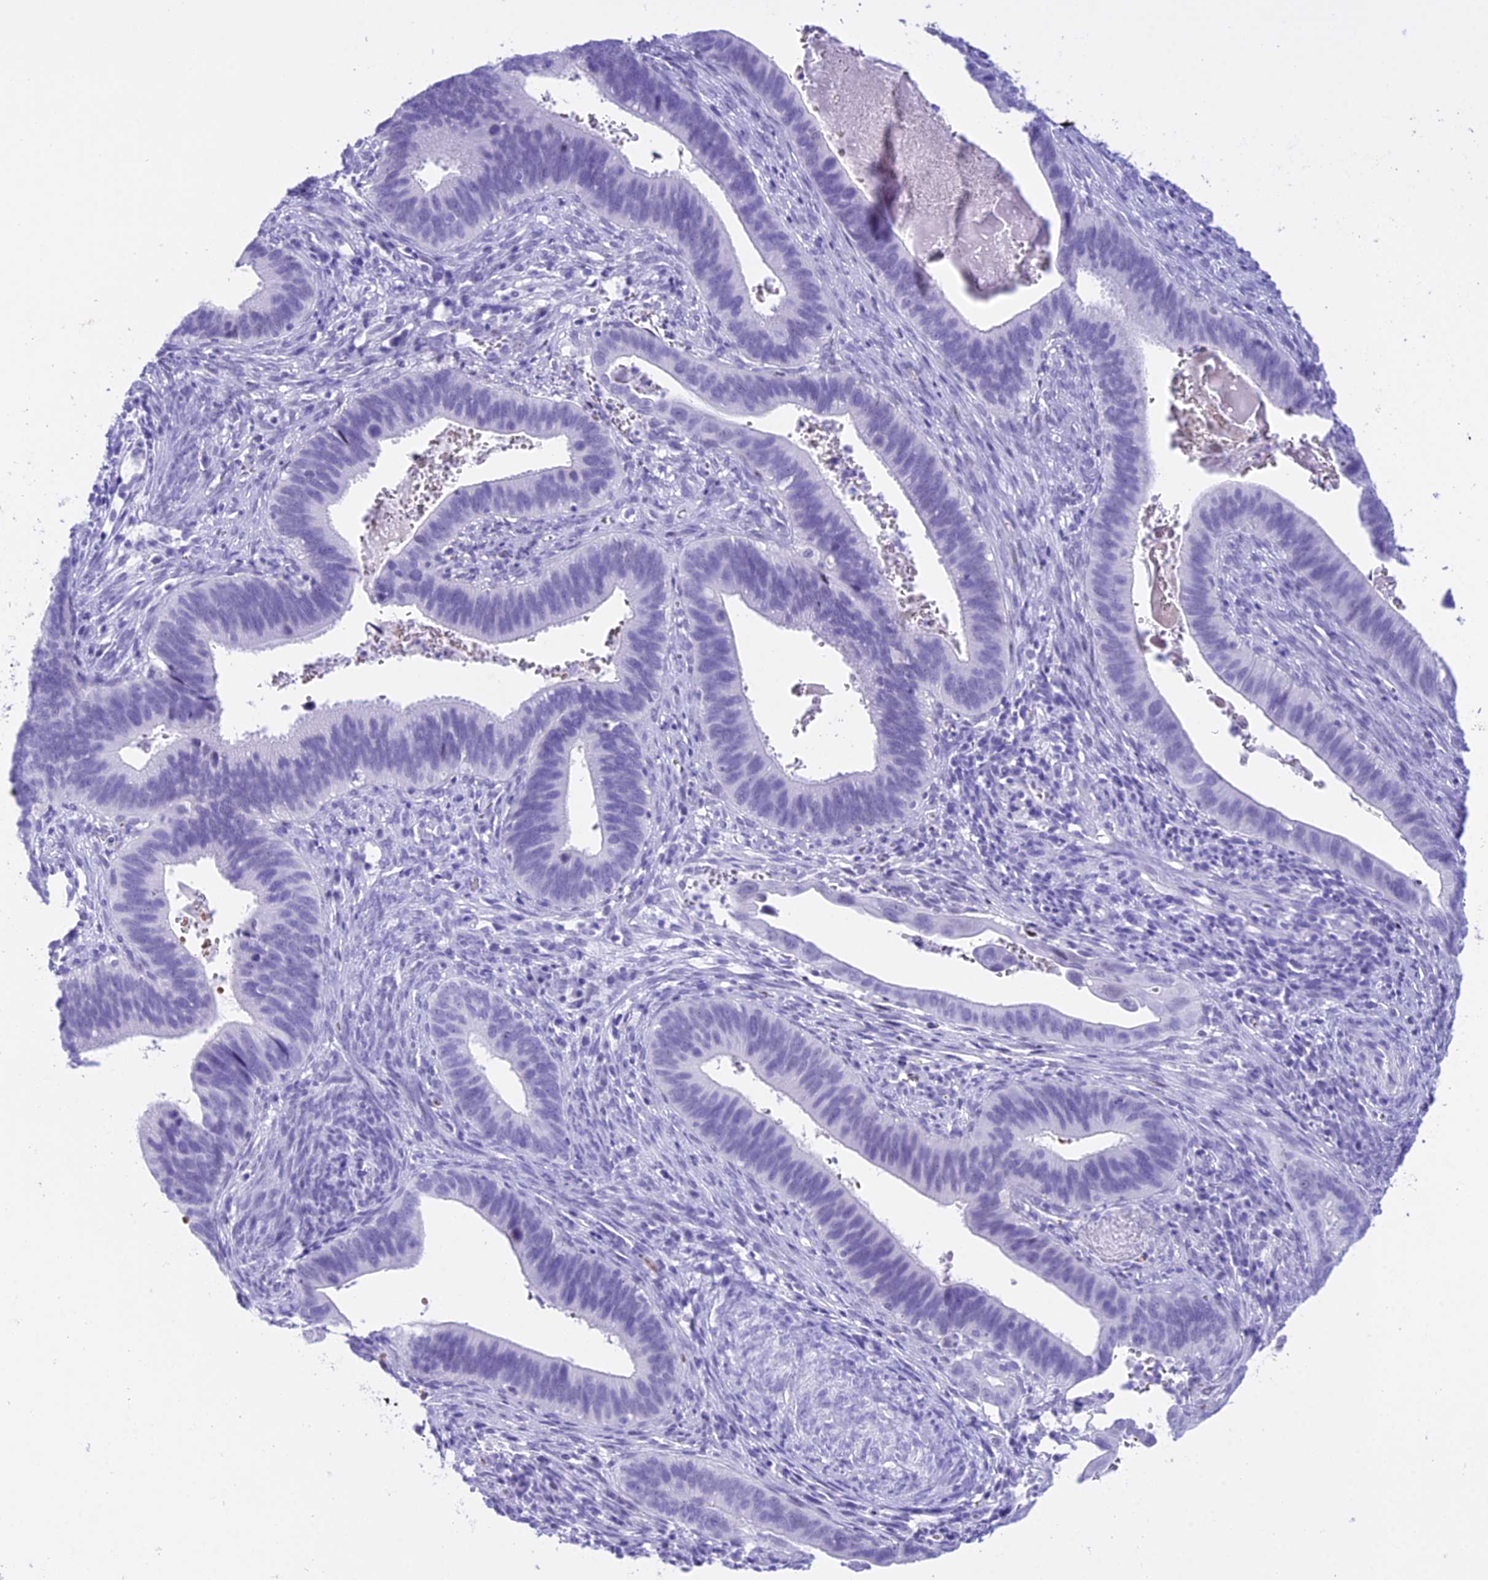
{"staining": {"intensity": "negative", "quantity": "none", "location": "none"}, "tissue": "cervical cancer", "cell_type": "Tumor cells", "image_type": "cancer", "snomed": [{"axis": "morphology", "description": "Adenocarcinoma, NOS"}, {"axis": "topography", "description": "Cervix"}], "caption": "This is a image of immunohistochemistry staining of cervical adenocarcinoma, which shows no positivity in tumor cells. (Brightfield microscopy of DAB (3,3'-diaminobenzidine) immunohistochemistry (IHC) at high magnification).", "gene": "RNPS1", "patient": {"sex": "female", "age": 42}}